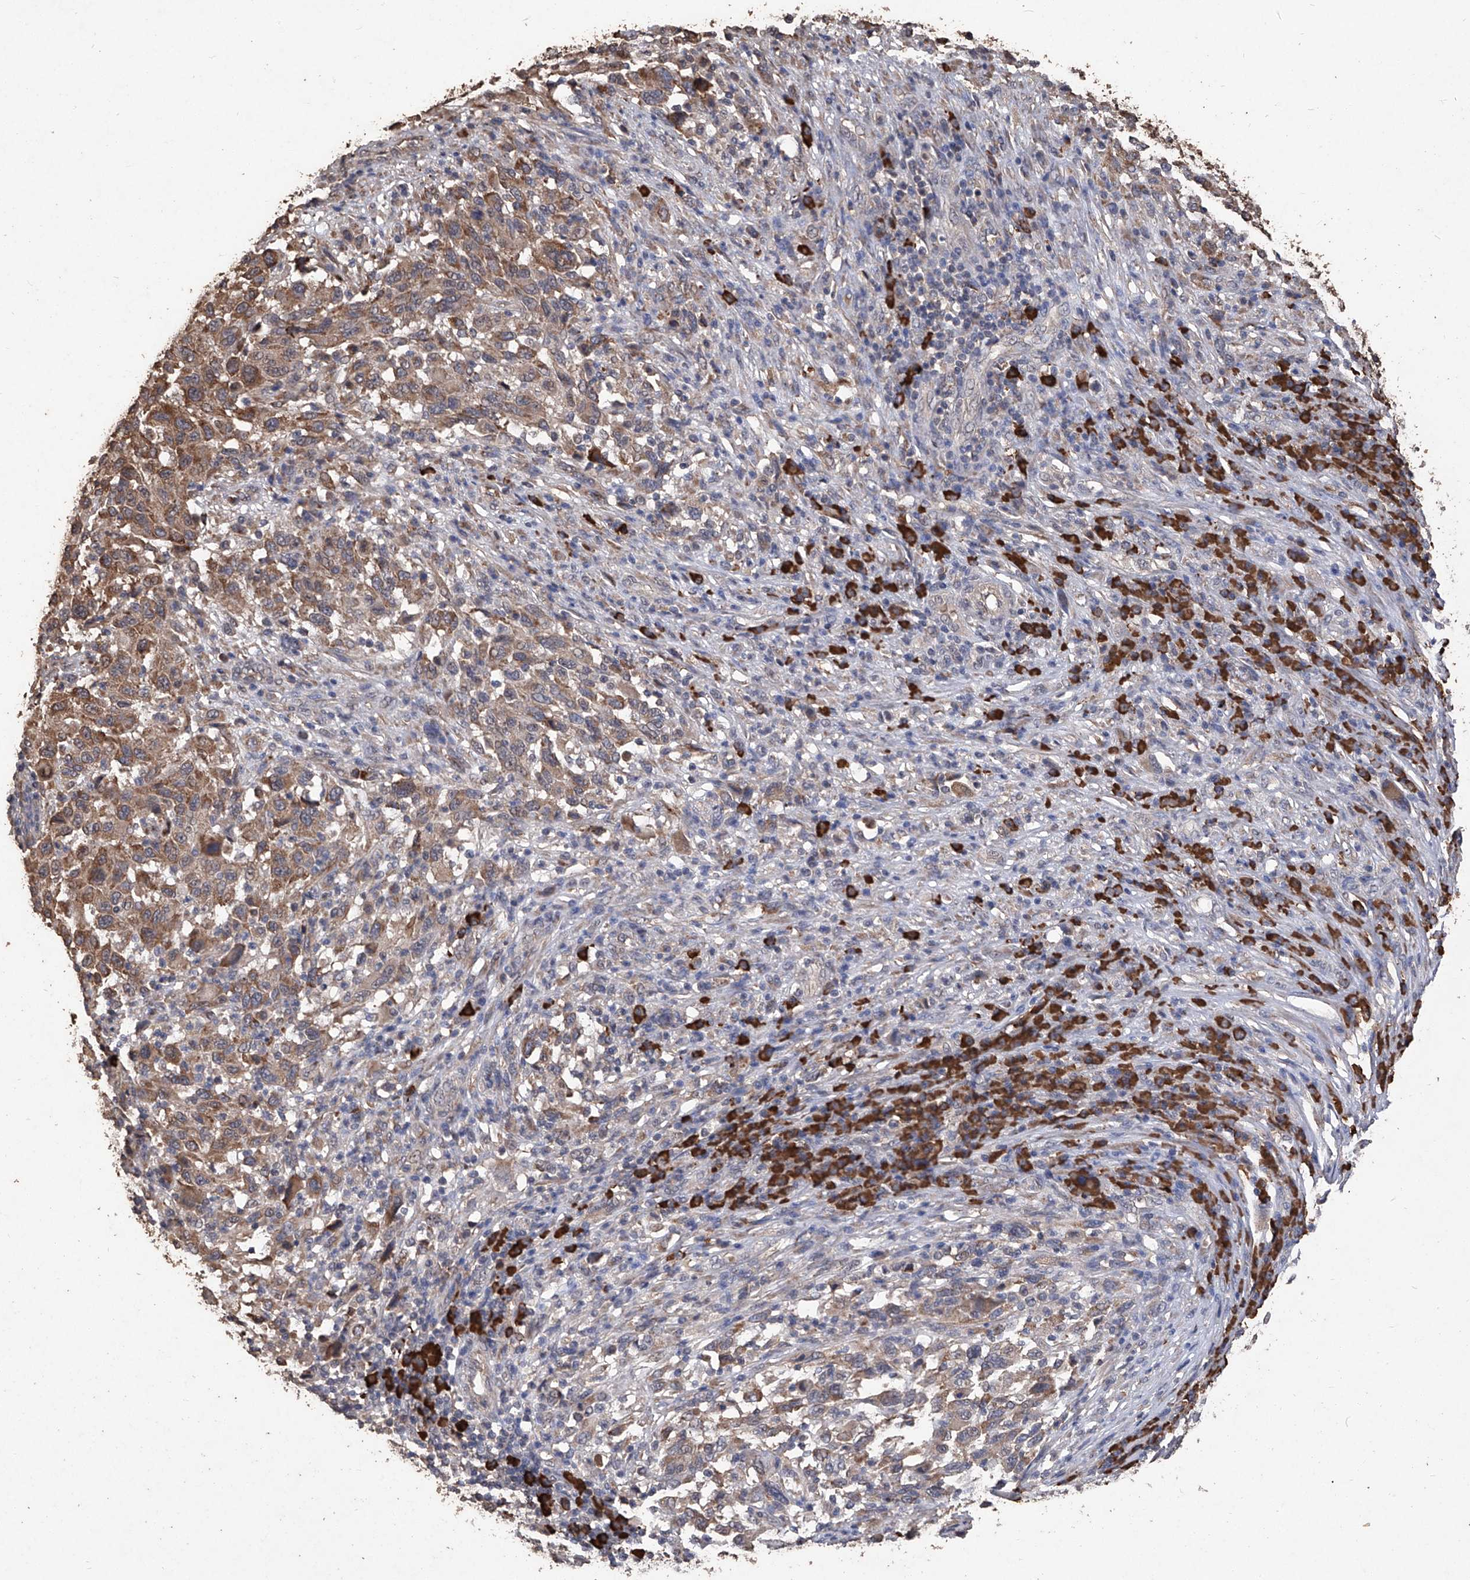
{"staining": {"intensity": "moderate", "quantity": ">75%", "location": "cytoplasmic/membranous"}, "tissue": "melanoma", "cell_type": "Tumor cells", "image_type": "cancer", "snomed": [{"axis": "morphology", "description": "Malignant melanoma, Metastatic site"}, {"axis": "topography", "description": "Lymph node"}], "caption": "Human malignant melanoma (metastatic site) stained with a protein marker displays moderate staining in tumor cells.", "gene": "EML1", "patient": {"sex": "male", "age": 61}}